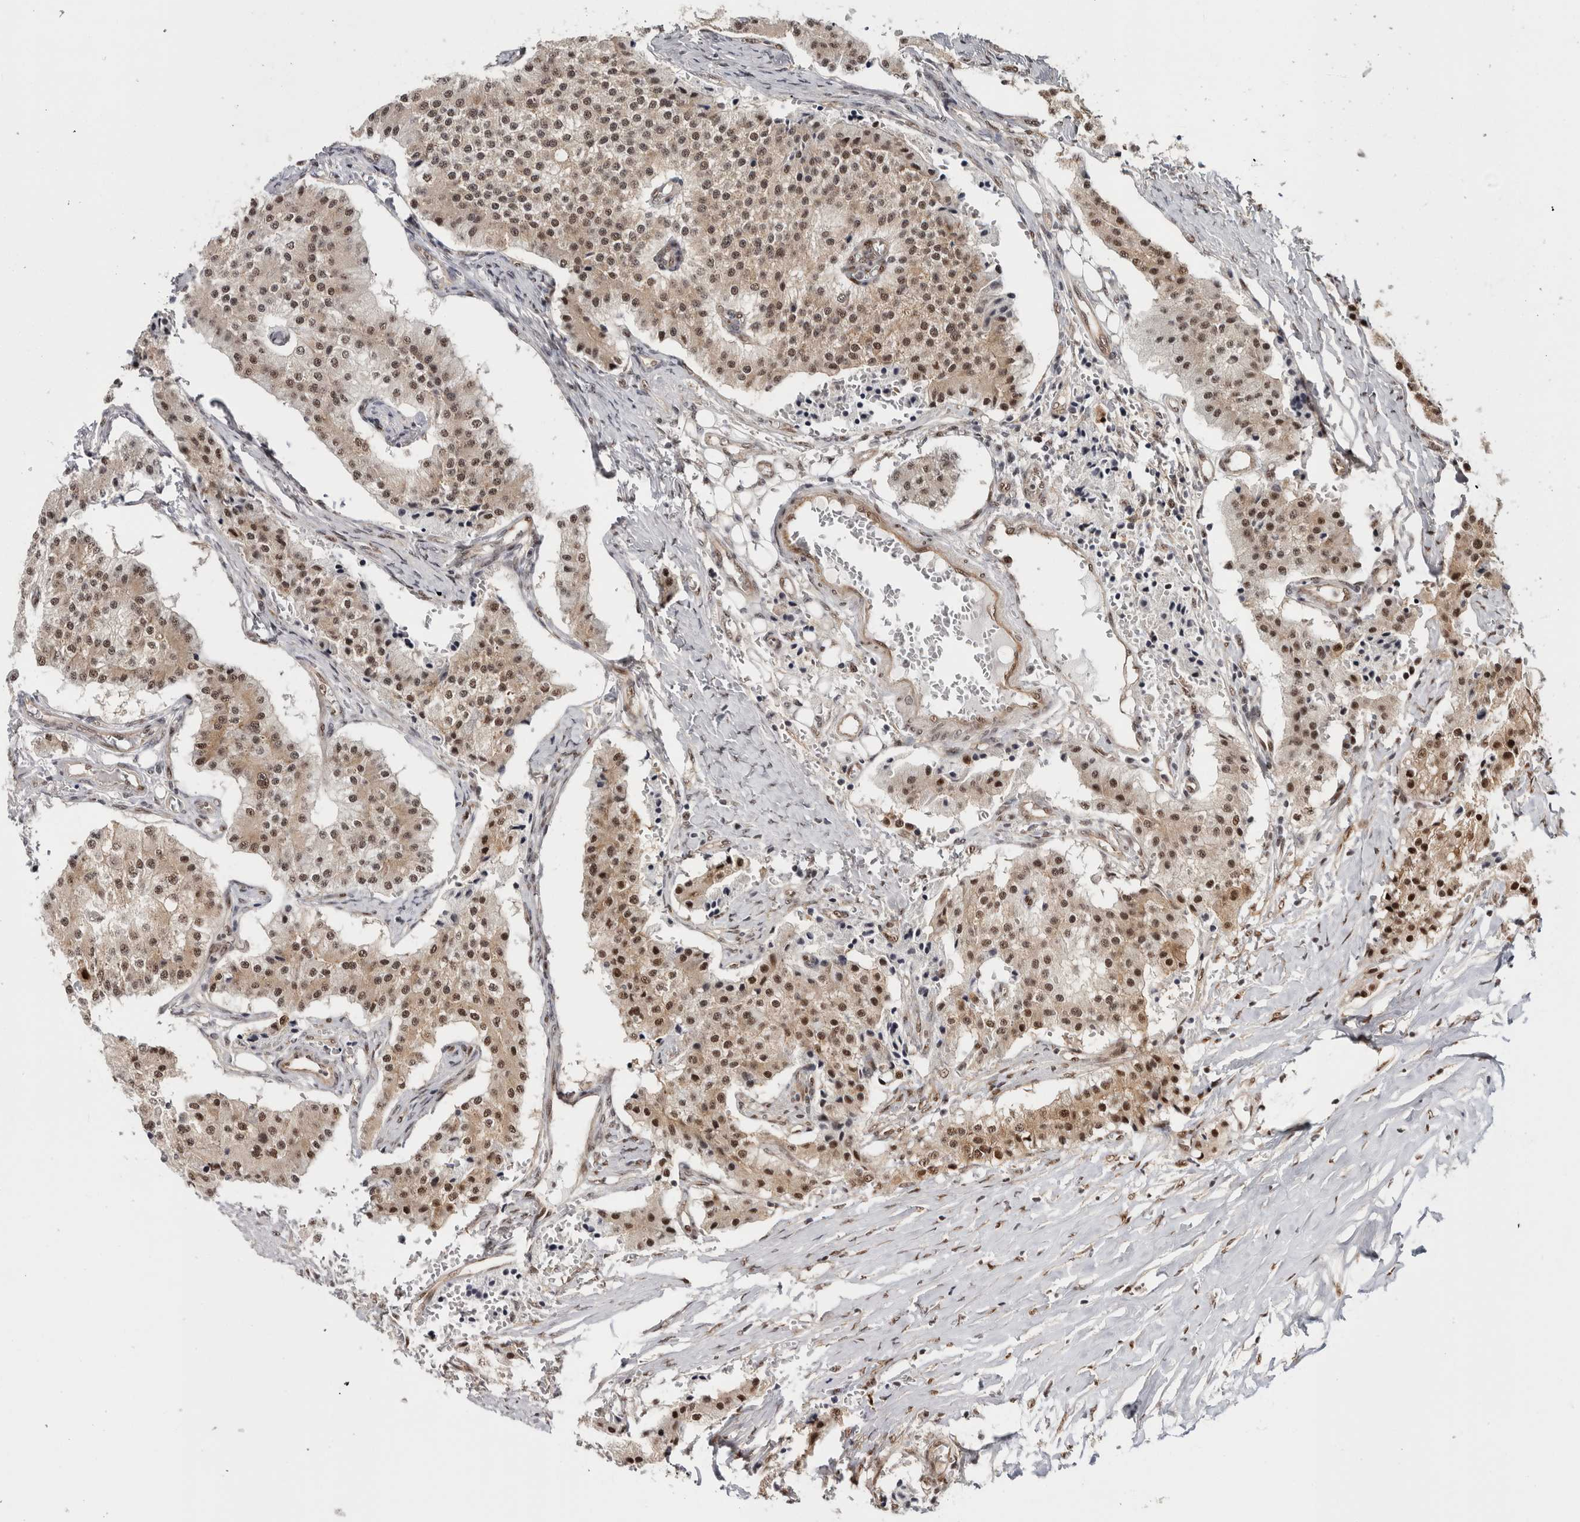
{"staining": {"intensity": "moderate", "quantity": ">75%", "location": "cytoplasmic/membranous,nuclear"}, "tissue": "carcinoid", "cell_type": "Tumor cells", "image_type": "cancer", "snomed": [{"axis": "morphology", "description": "Carcinoid, malignant, NOS"}, {"axis": "topography", "description": "Colon"}], "caption": "The immunohistochemical stain shows moderate cytoplasmic/membranous and nuclear positivity in tumor cells of malignant carcinoid tissue.", "gene": "MKNK1", "patient": {"sex": "female", "age": 52}}